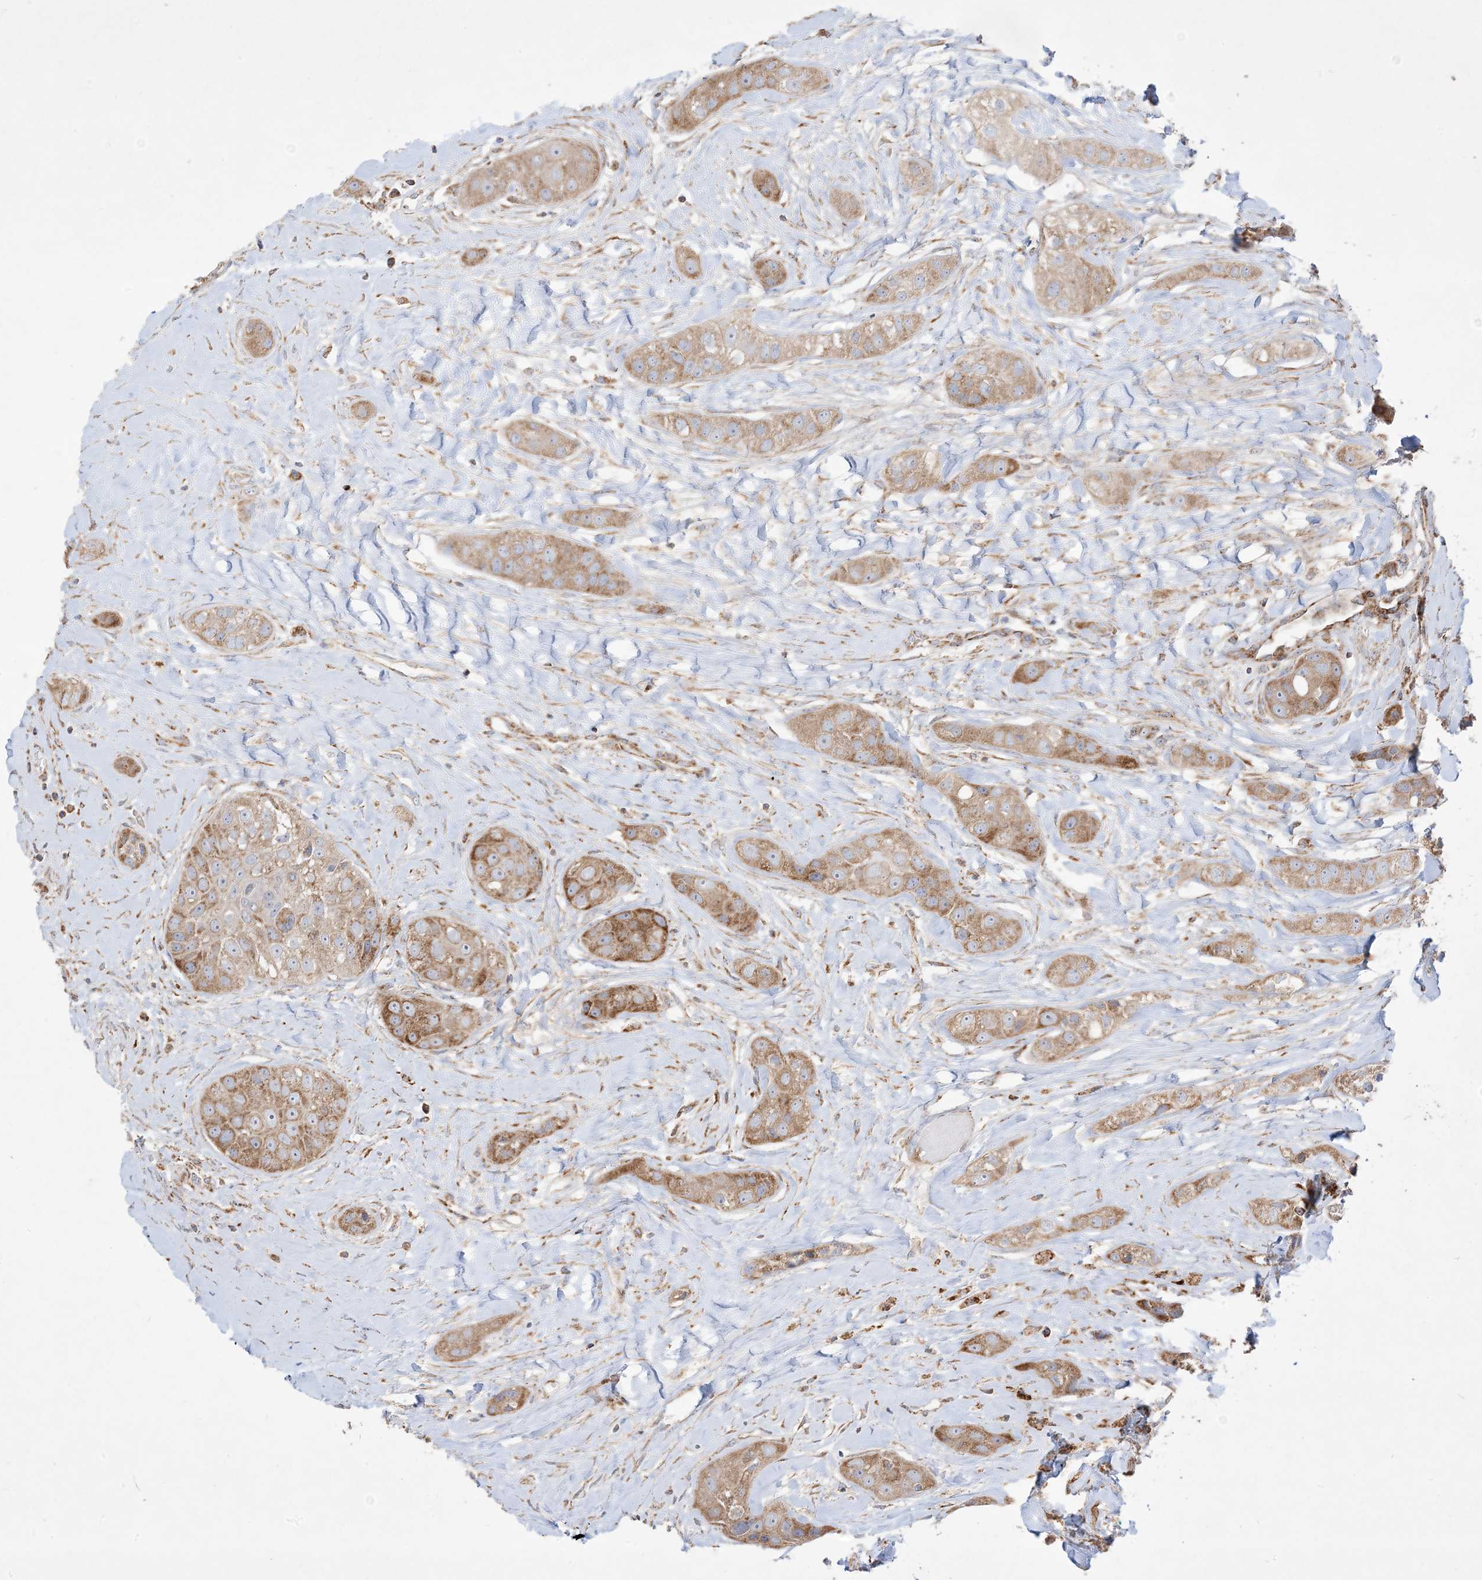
{"staining": {"intensity": "moderate", "quantity": ">75%", "location": "cytoplasmic/membranous"}, "tissue": "head and neck cancer", "cell_type": "Tumor cells", "image_type": "cancer", "snomed": [{"axis": "morphology", "description": "Normal tissue, NOS"}, {"axis": "morphology", "description": "Squamous cell carcinoma, NOS"}, {"axis": "topography", "description": "Skeletal muscle"}, {"axis": "topography", "description": "Head-Neck"}], "caption": "A photomicrograph showing moderate cytoplasmic/membranous staining in about >75% of tumor cells in head and neck cancer (squamous cell carcinoma), as visualized by brown immunohistochemical staining.", "gene": "NDUFAF3", "patient": {"sex": "male", "age": 51}}